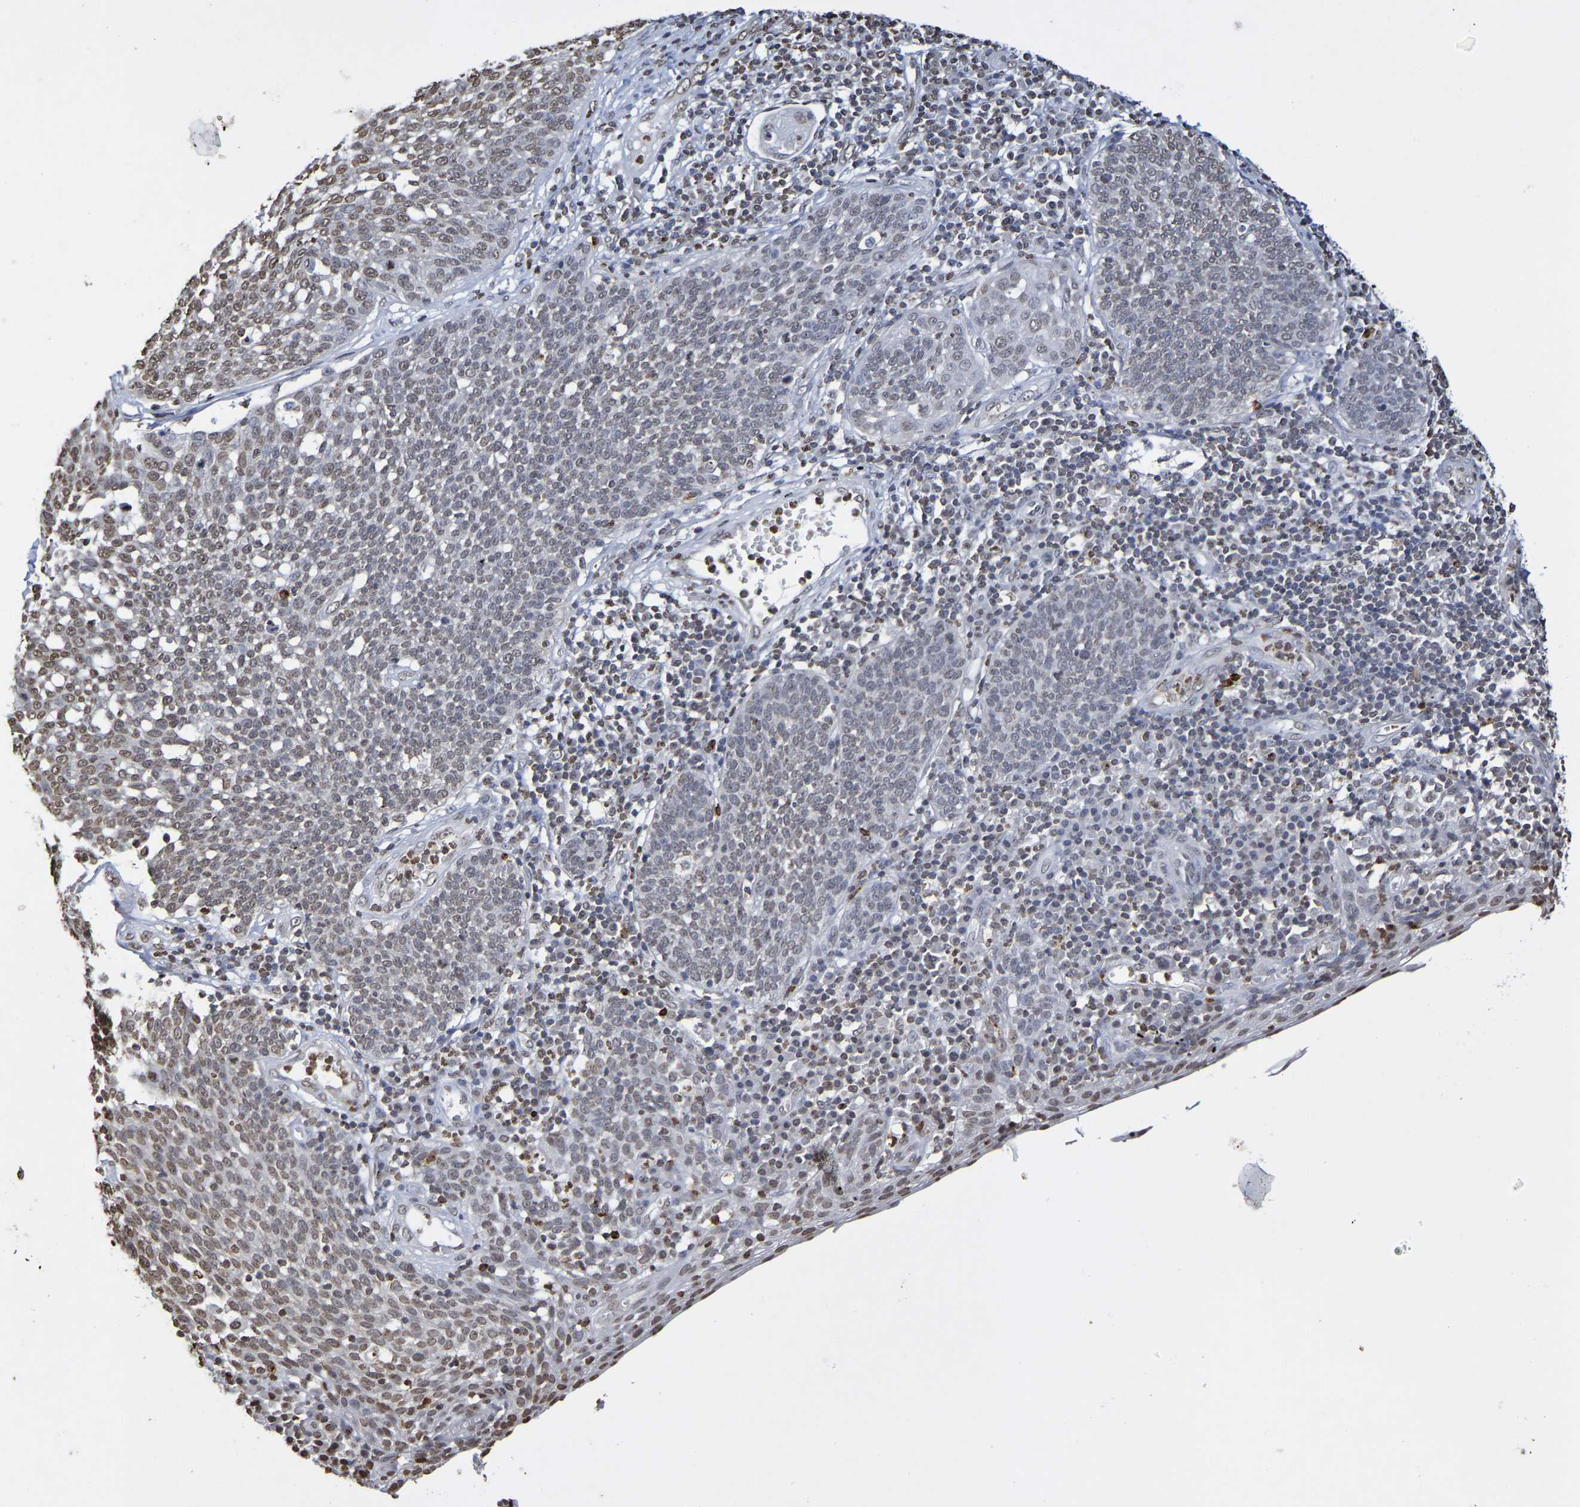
{"staining": {"intensity": "weak", "quantity": "25%-75%", "location": "nuclear"}, "tissue": "cervical cancer", "cell_type": "Tumor cells", "image_type": "cancer", "snomed": [{"axis": "morphology", "description": "Squamous cell carcinoma, NOS"}, {"axis": "topography", "description": "Cervix"}], "caption": "Squamous cell carcinoma (cervical) stained with DAB (3,3'-diaminobenzidine) IHC shows low levels of weak nuclear expression in approximately 25%-75% of tumor cells. (DAB = brown stain, brightfield microscopy at high magnification).", "gene": "ATF4", "patient": {"sex": "female", "age": 34}}